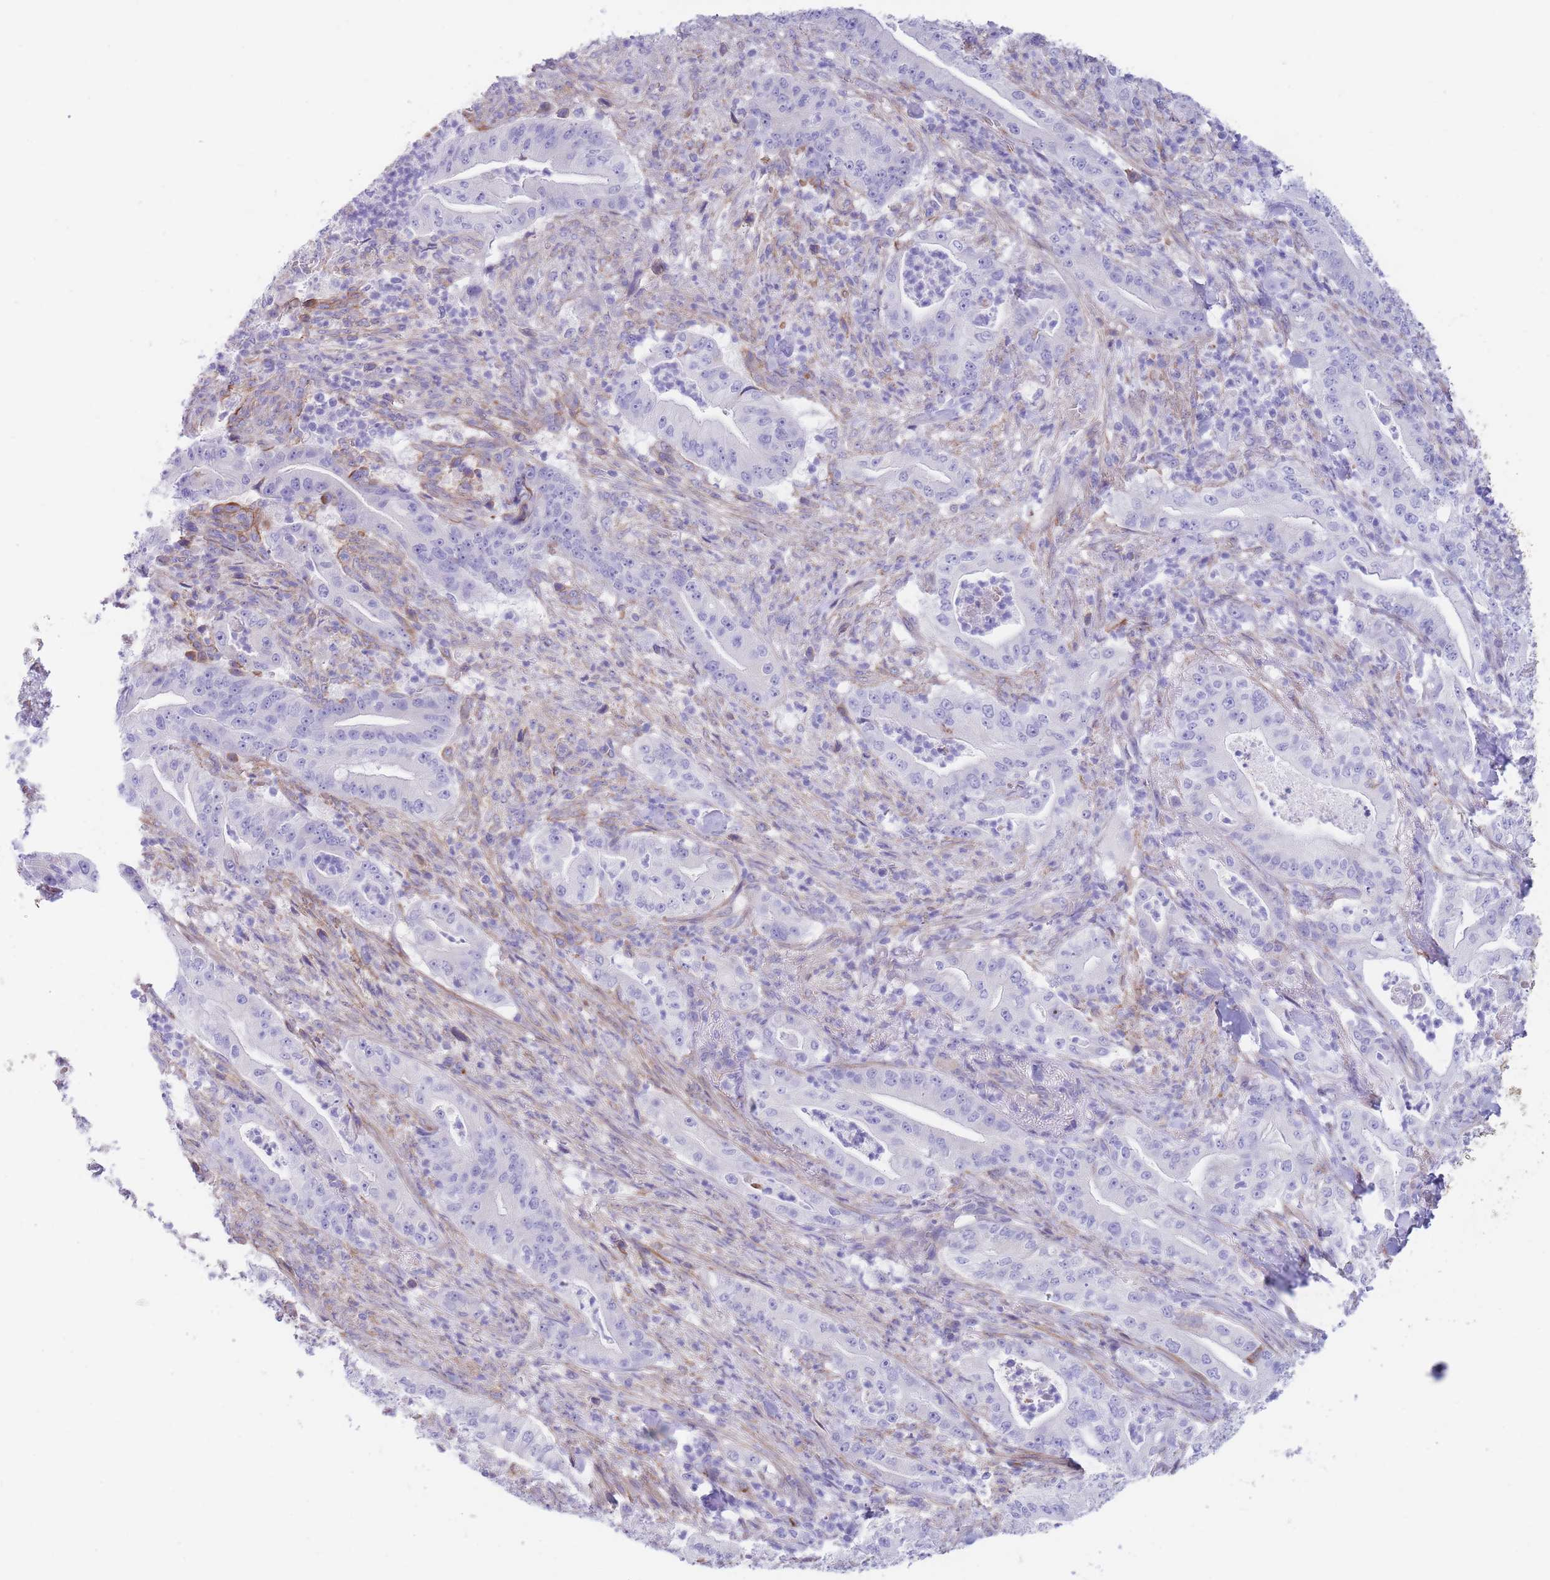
{"staining": {"intensity": "negative", "quantity": "none", "location": "none"}, "tissue": "pancreatic cancer", "cell_type": "Tumor cells", "image_type": "cancer", "snomed": [{"axis": "morphology", "description": "Adenocarcinoma, NOS"}, {"axis": "topography", "description": "Pancreas"}], "caption": "IHC micrograph of neoplastic tissue: pancreatic adenocarcinoma stained with DAB displays no significant protein staining in tumor cells. (DAB IHC with hematoxylin counter stain).", "gene": "DET1", "patient": {"sex": "male", "age": 71}}